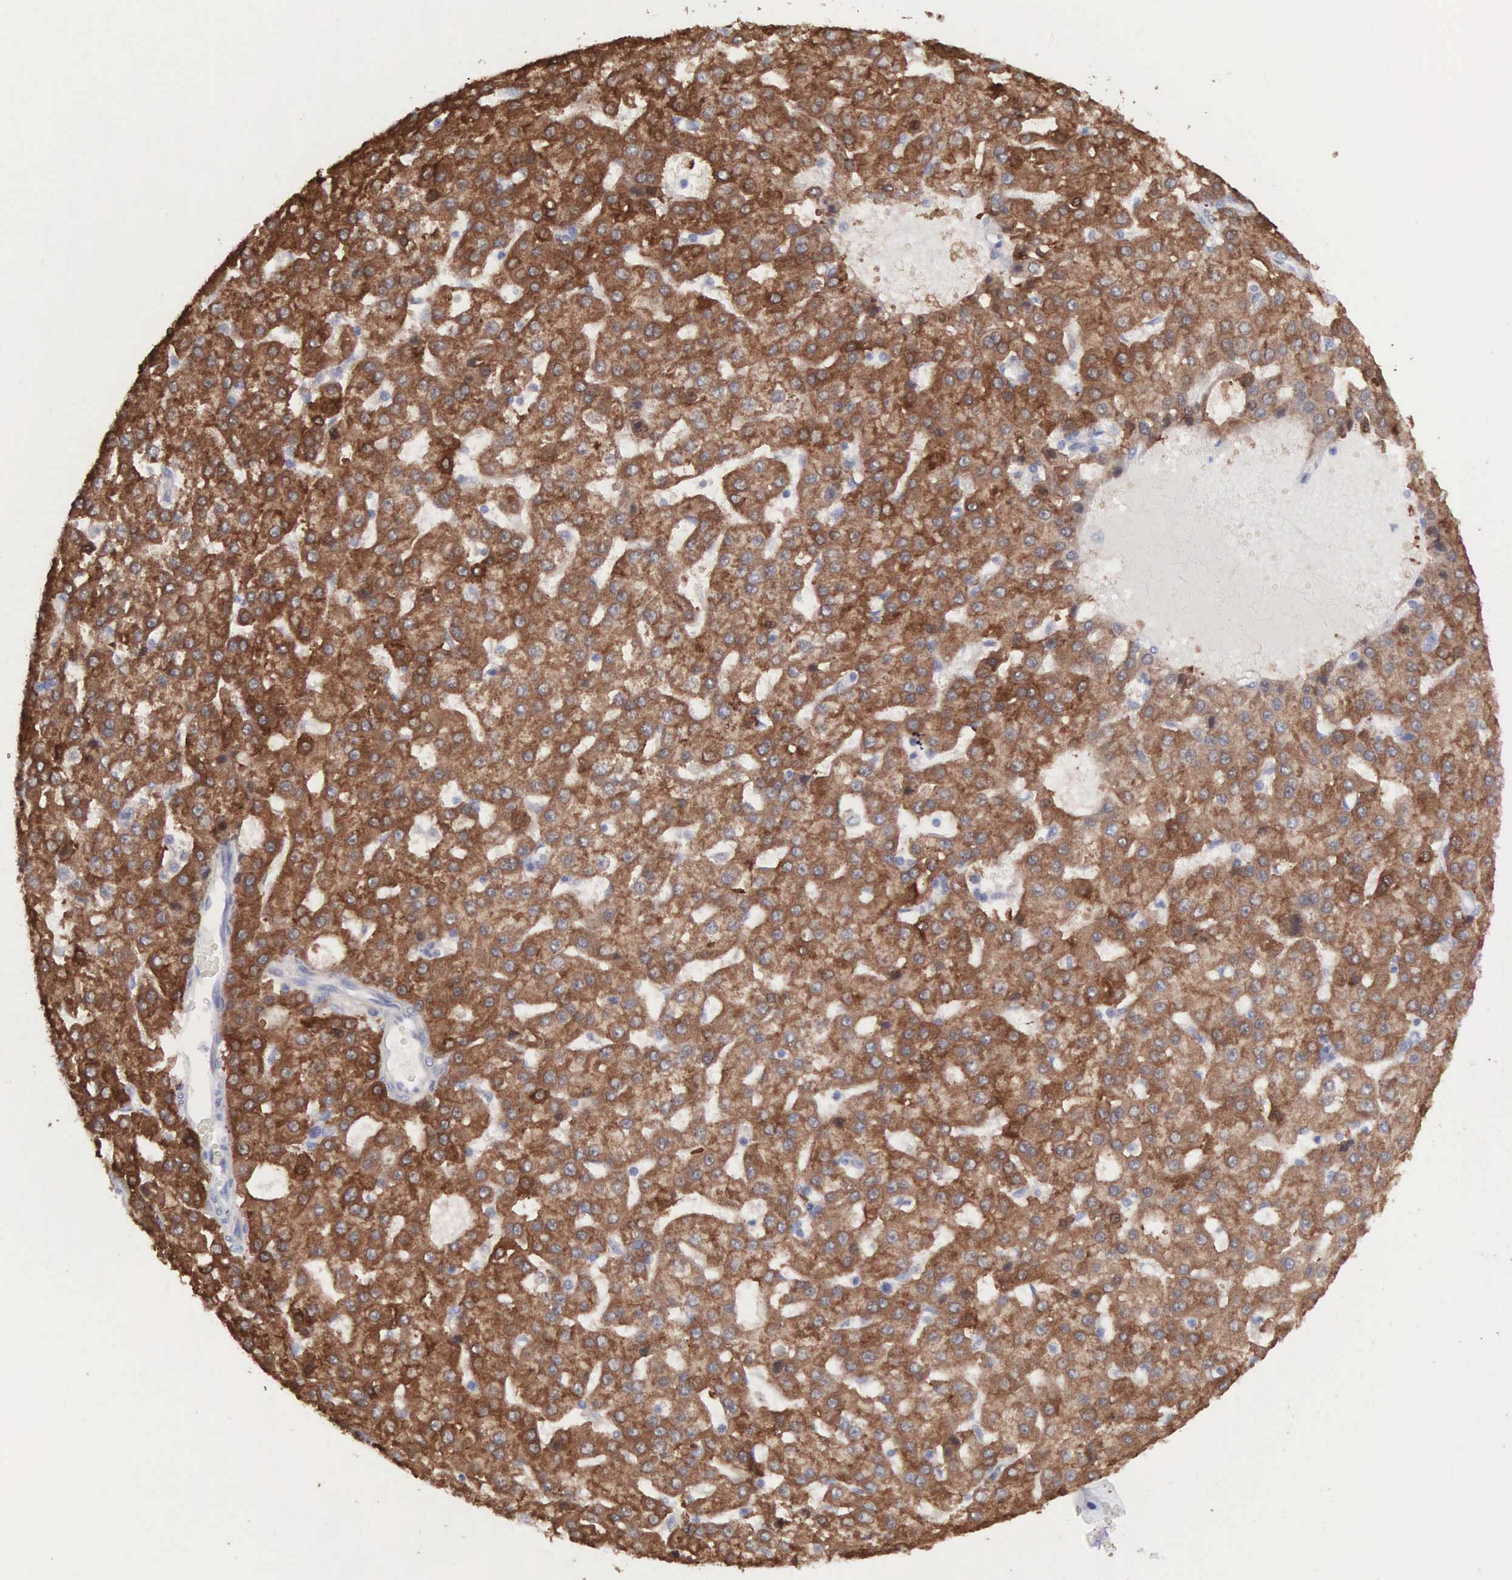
{"staining": {"intensity": "strong", "quantity": ">75%", "location": "cytoplasmic/membranous"}, "tissue": "liver cancer", "cell_type": "Tumor cells", "image_type": "cancer", "snomed": [{"axis": "morphology", "description": "Carcinoma, Hepatocellular, NOS"}, {"axis": "topography", "description": "Liver"}], "caption": "Tumor cells display high levels of strong cytoplasmic/membranous staining in approximately >75% of cells in human liver cancer.", "gene": "MTHFD1", "patient": {"sex": "male", "age": 47}}